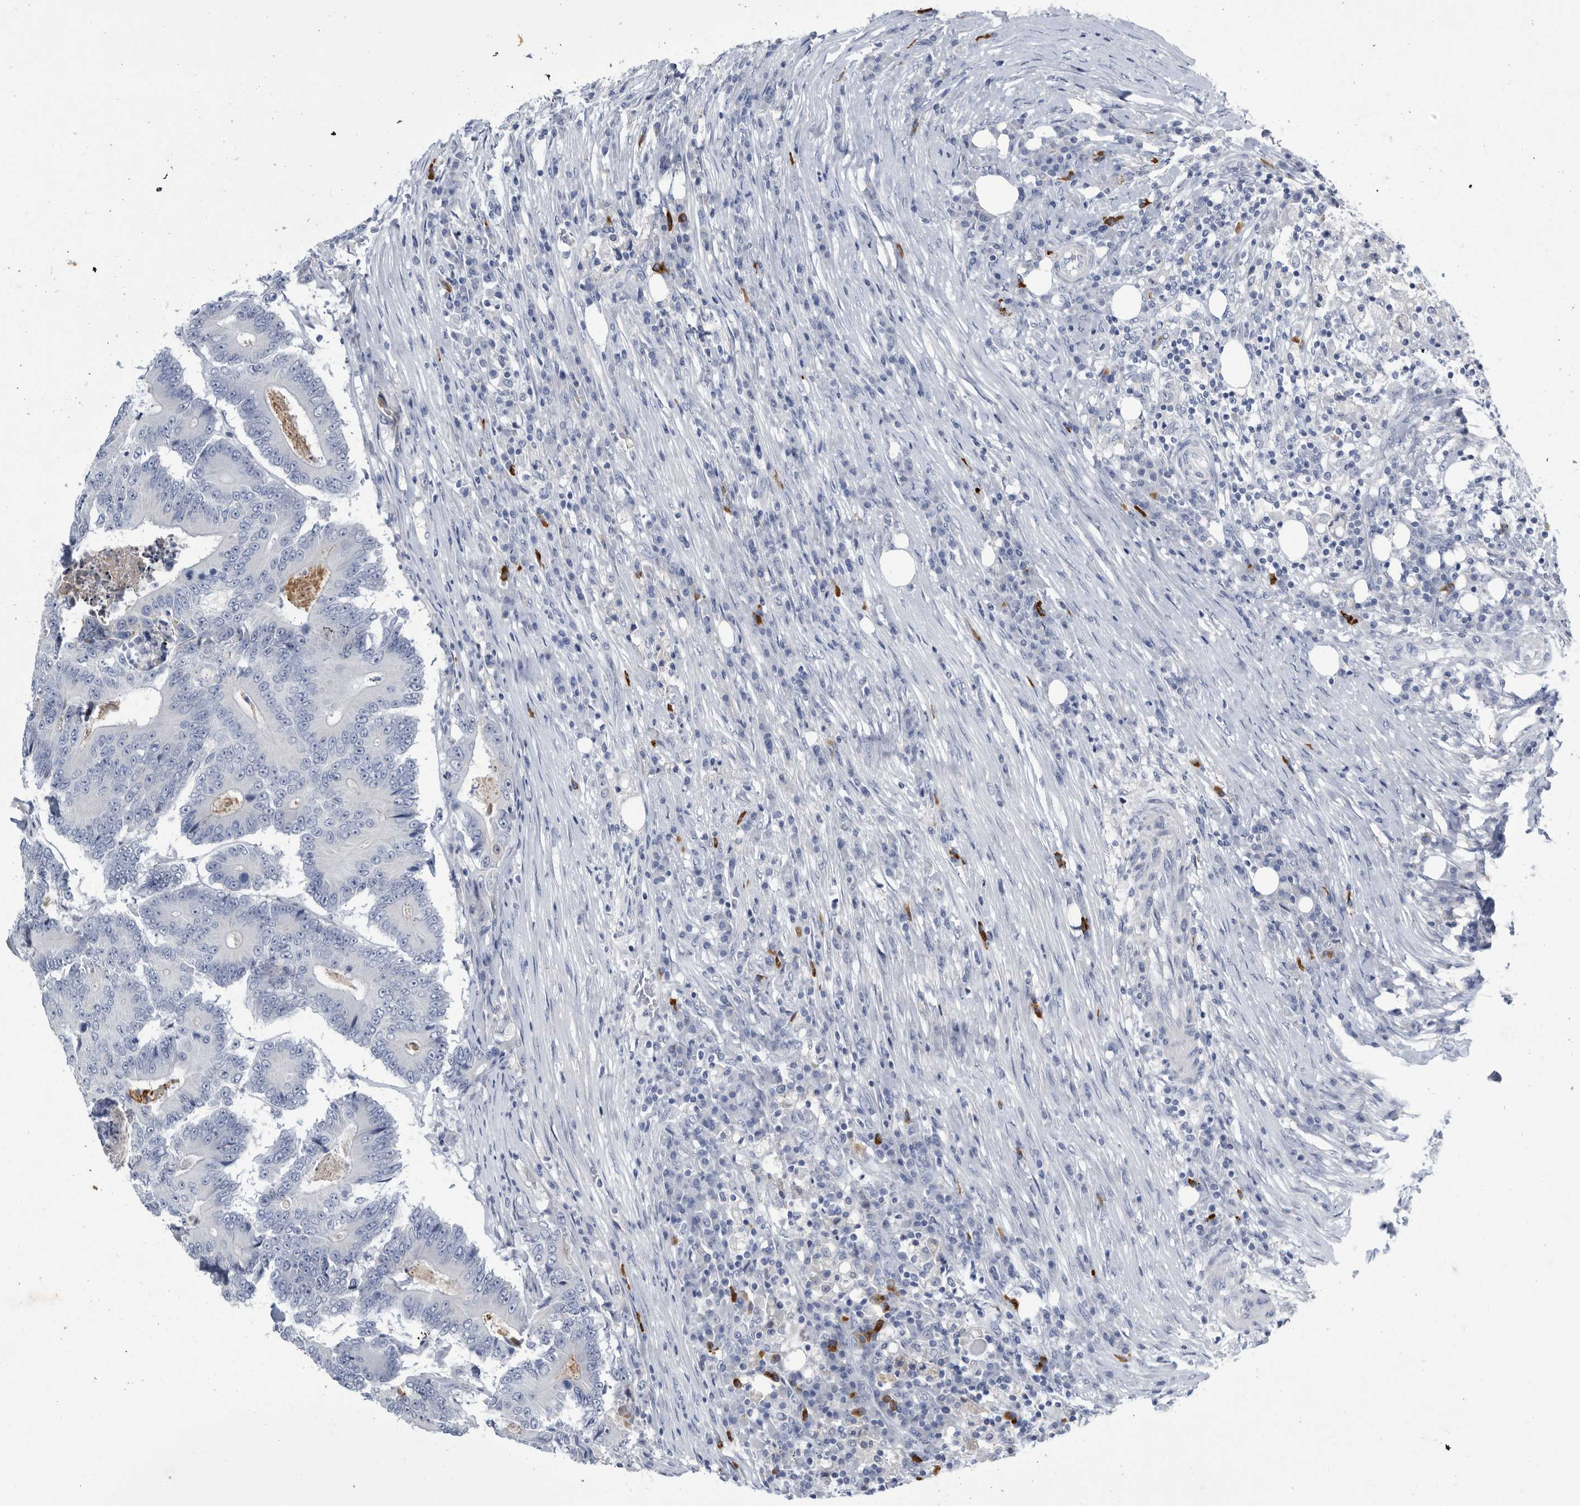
{"staining": {"intensity": "negative", "quantity": "none", "location": "none"}, "tissue": "colorectal cancer", "cell_type": "Tumor cells", "image_type": "cancer", "snomed": [{"axis": "morphology", "description": "Adenocarcinoma, NOS"}, {"axis": "topography", "description": "Colon"}], "caption": "Immunohistochemical staining of colorectal cancer (adenocarcinoma) shows no significant expression in tumor cells.", "gene": "BTBD6", "patient": {"sex": "male", "age": 83}}